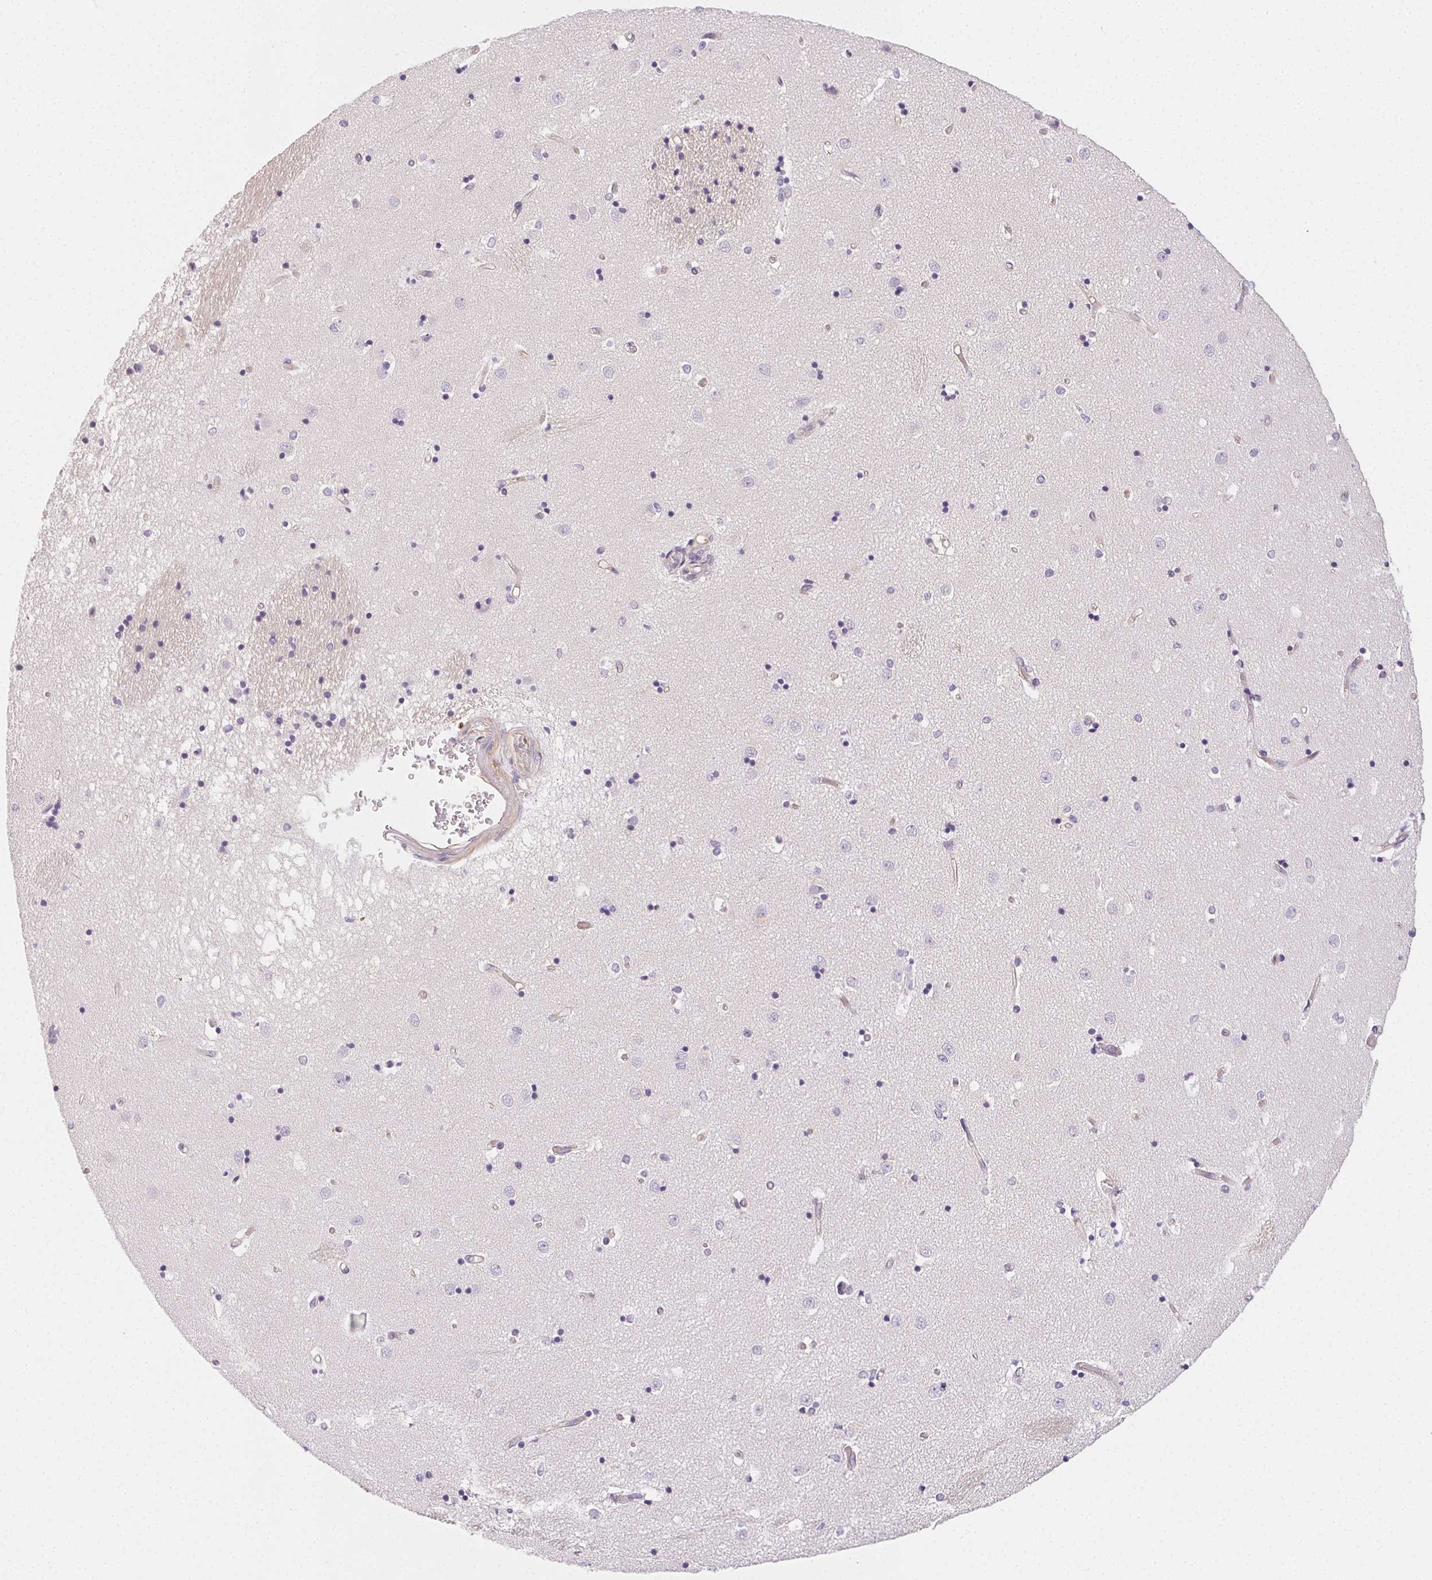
{"staining": {"intensity": "negative", "quantity": "none", "location": "none"}, "tissue": "caudate", "cell_type": "Glial cells", "image_type": "normal", "snomed": [{"axis": "morphology", "description": "Normal tissue, NOS"}, {"axis": "topography", "description": "Lateral ventricle wall"}], "caption": "High power microscopy photomicrograph of an immunohistochemistry micrograph of unremarkable caudate, revealing no significant expression in glial cells. (DAB immunohistochemistry (IHC) visualized using brightfield microscopy, high magnification).", "gene": "CSN1S1", "patient": {"sex": "male", "age": 54}}